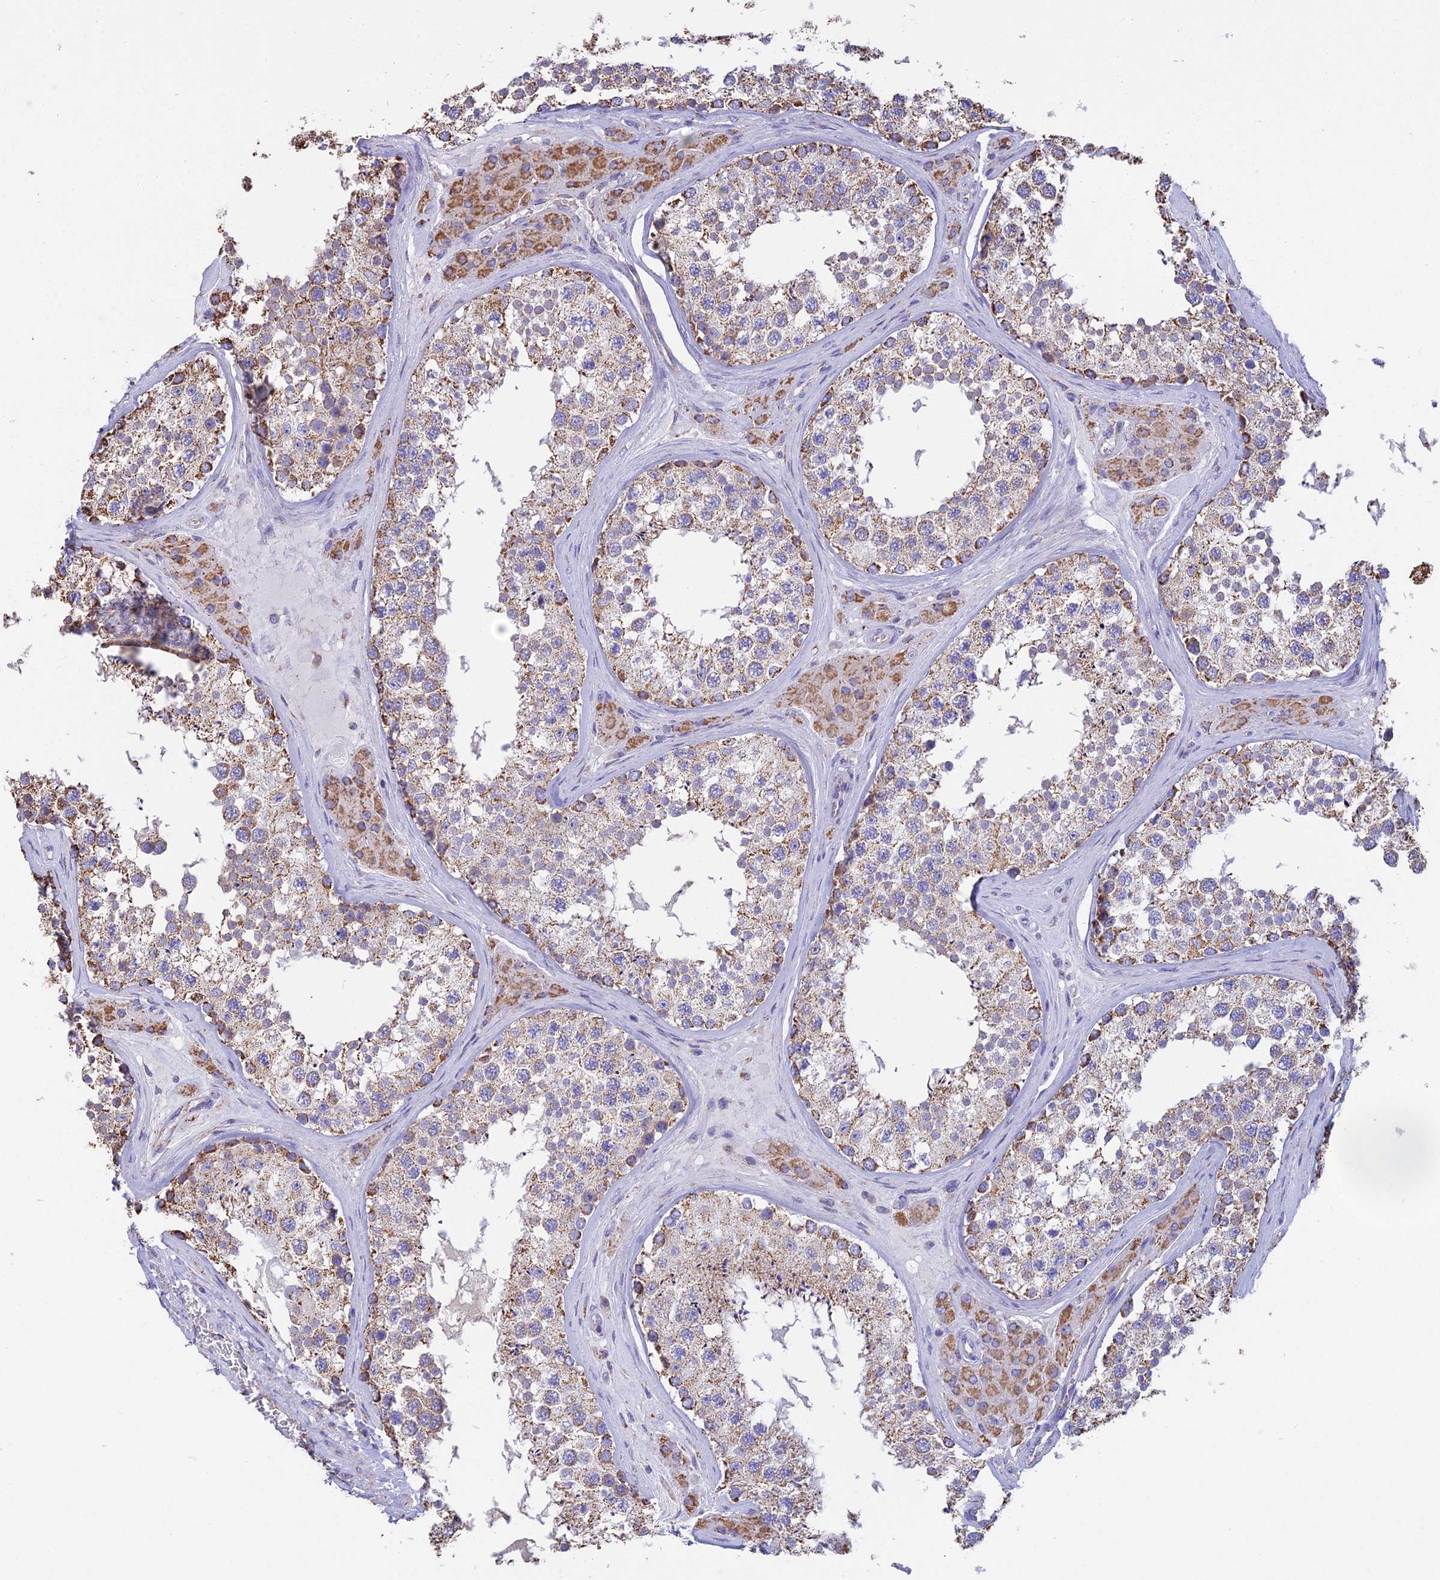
{"staining": {"intensity": "moderate", "quantity": "25%-75%", "location": "cytoplasmic/membranous"}, "tissue": "testis", "cell_type": "Cells in seminiferous ducts", "image_type": "normal", "snomed": [{"axis": "morphology", "description": "Normal tissue, NOS"}, {"axis": "topography", "description": "Testis"}], "caption": "Testis stained with IHC displays moderate cytoplasmic/membranous positivity in about 25%-75% of cells in seminiferous ducts.", "gene": "OR2W3", "patient": {"sex": "male", "age": 46}}